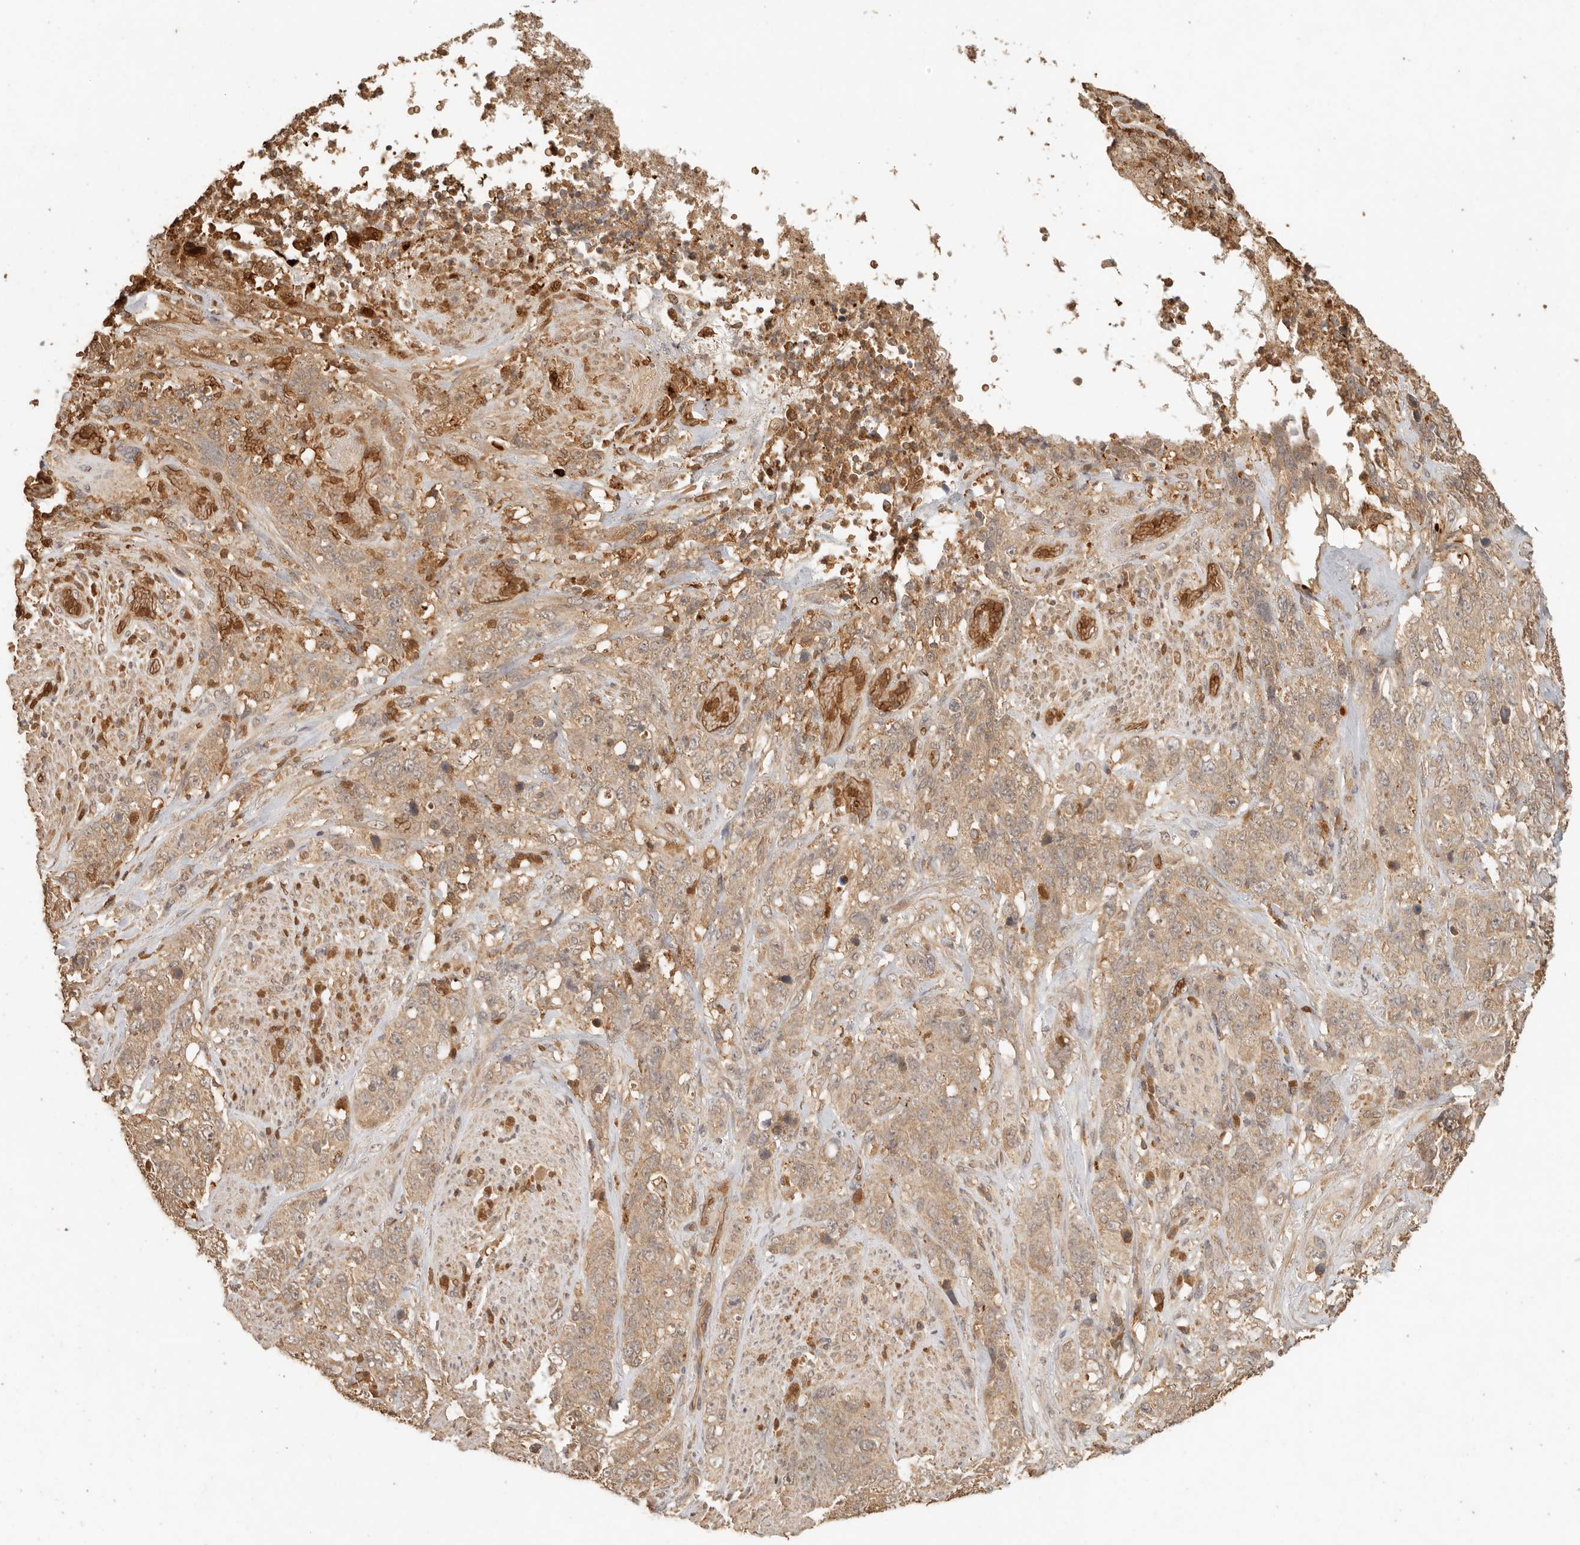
{"staining": {"intensity": "weak", "quantity": ">75%", "location": "cytoplasmic/membranous"}, "tissue": "stomach cancer", "cell_type": "Tumor cells", "image_type": "cancer", "snomed": [{"axis": "morphology", "description": "Adenocarcinoma, NOS"}, {"axis": "topography", "description": "Stomach"}], "caption": "Approximately >75% of tumor cells in human adenocarcinoma (stomach) exhibit weak cytoplasmic/membranous protein staining as visualized by brown immunohistochemical staining.", "gene": "INTS11", "patient": {"sex": "male", "age": 48}}